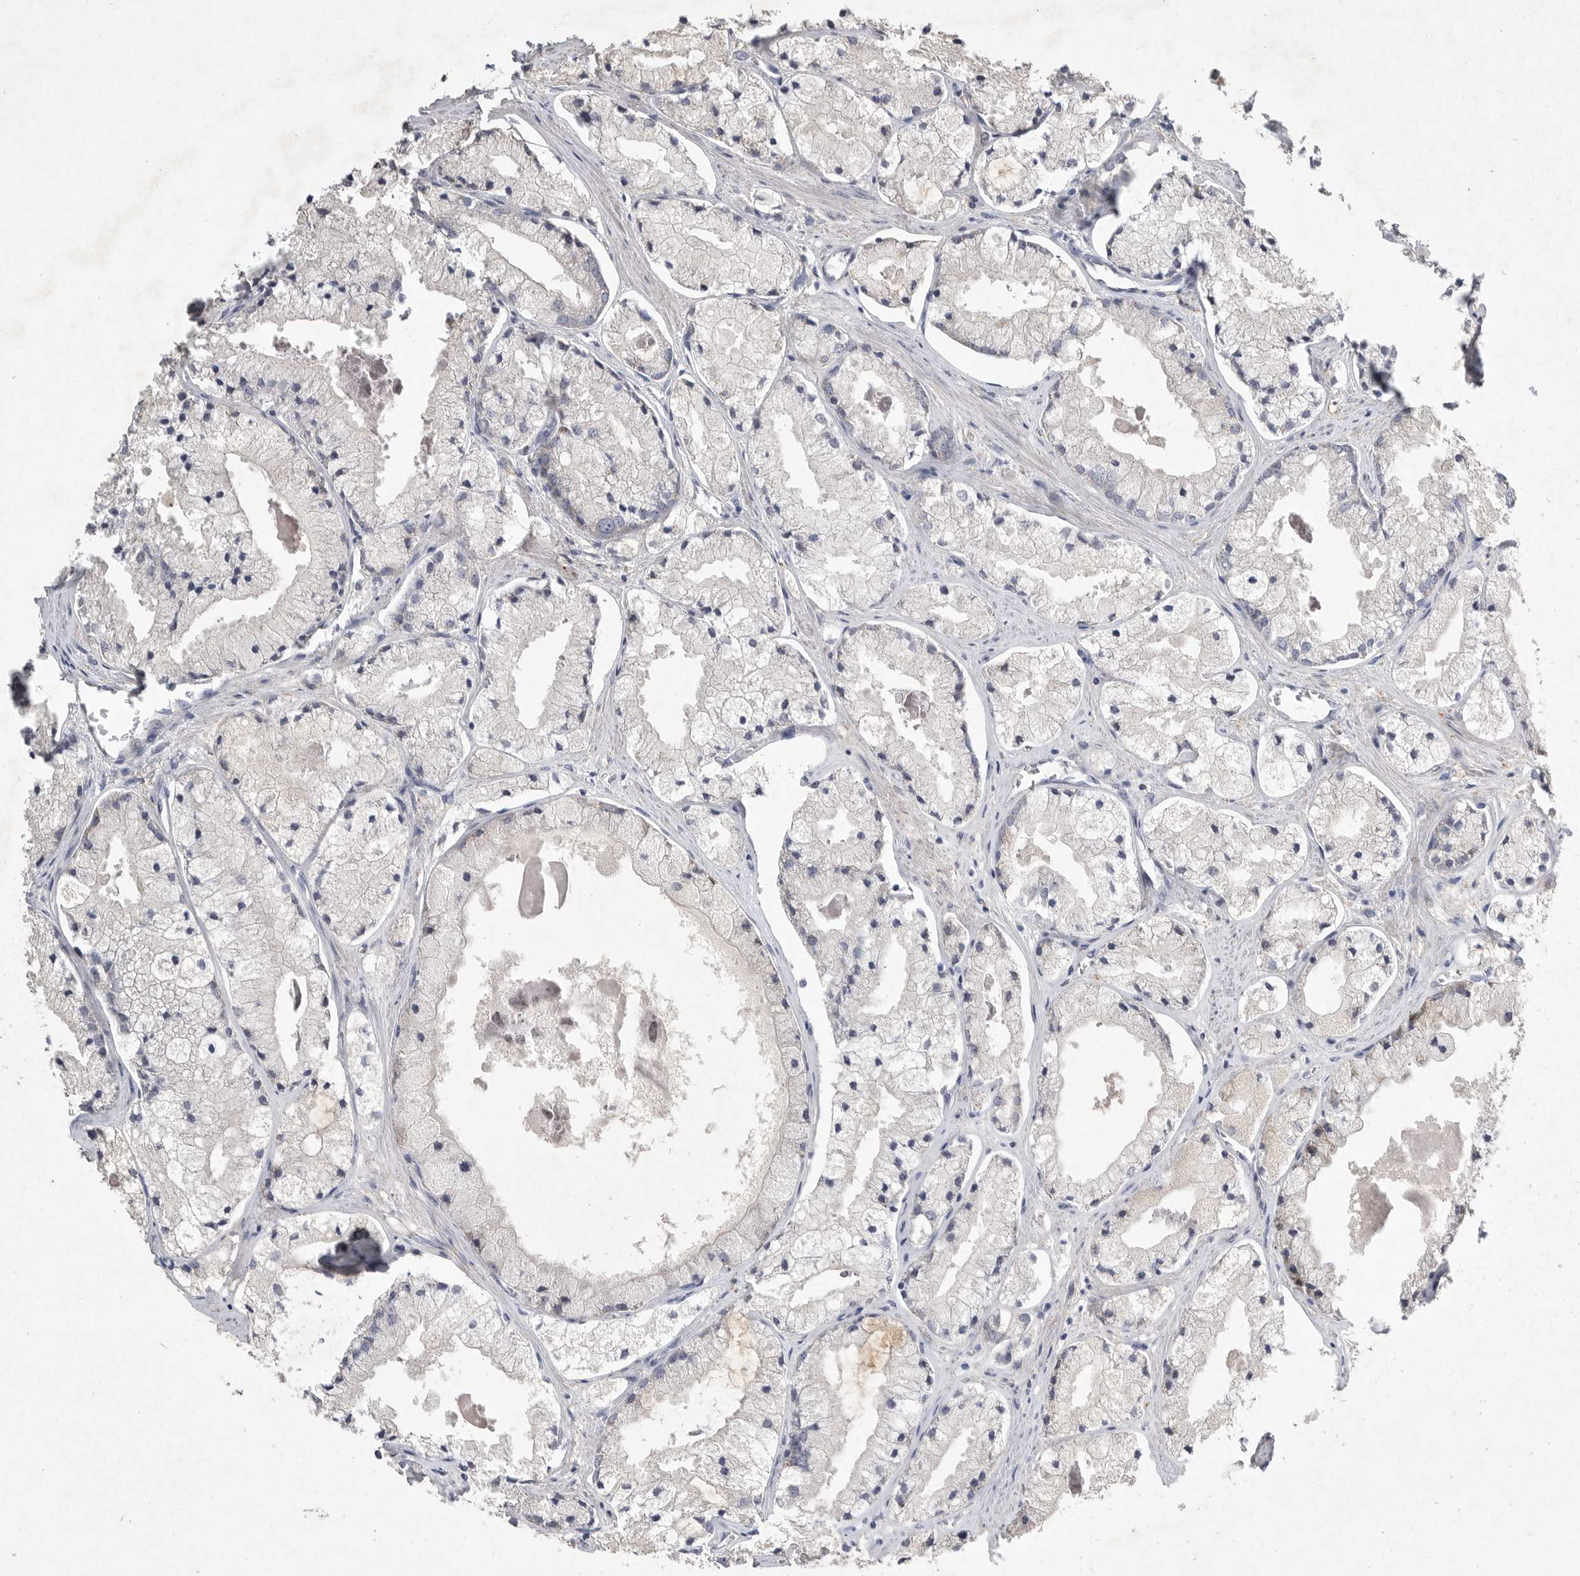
{"staining": {"intensity": "negative", "quantity": "none", "location": "none"}, "tissue": "prostate cancer", "cell_type": "Tumor cells", "image_type": "cancer", "snomed": [{"axis": "morphology", "description": "Adenocarcinoma, High grade"}, {"axis": "topography", "description": "Prostate"}], "caption": "A micrograph of prostate high-grade adenocarcinoma stained for a protein shows no brown staining in tumor cells.", "gene": "EDEM3", "patient": {"sex": "male", "age": 50}}